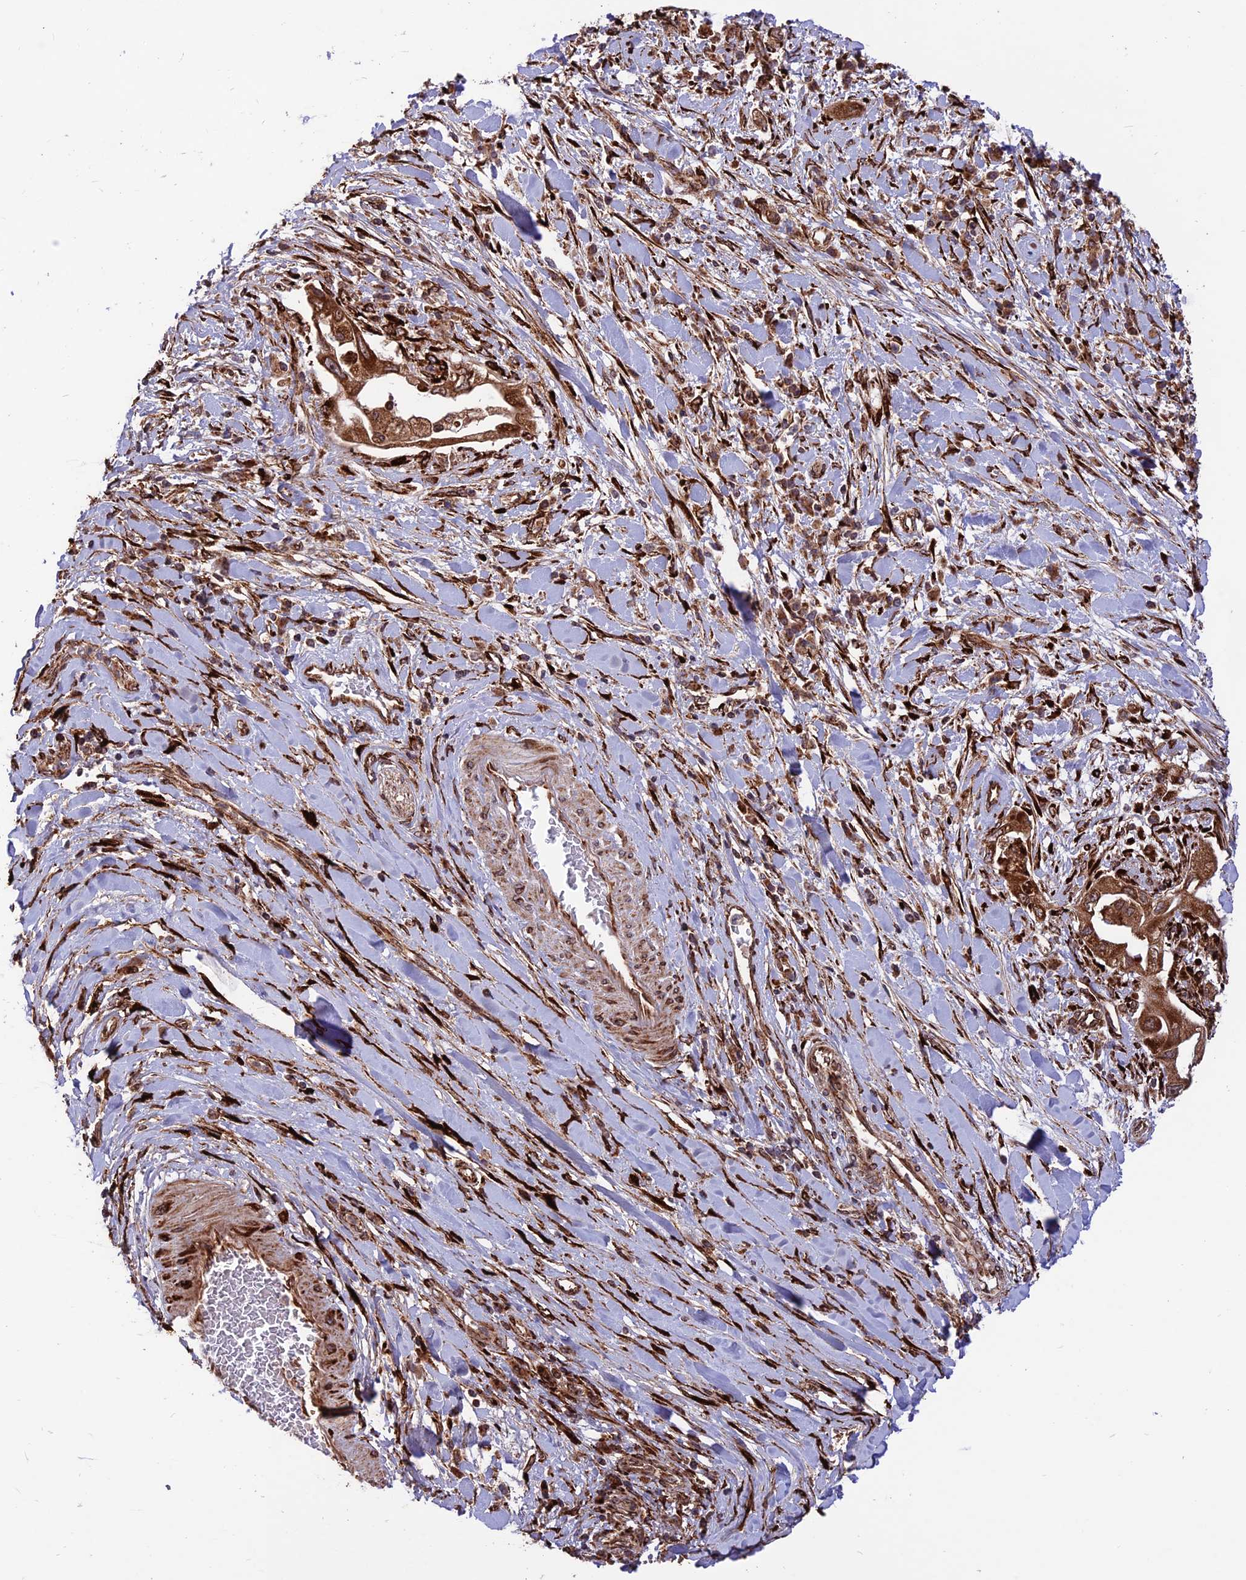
{"staining": {"intensity": "strong", "quantity": ">75%", "location": "cytoplasmic/membranous"}, "tissue": "pancreatic cancer", "cell_type": "Tumor cells", "image_type": "cancer", "snomed": [{"axis": "morphology", "description": "Inflammation, NOS"}, {"axis": "morphology", "description": "Adenocarcinoma, NOS"}, {"axis": "topography", "description": "Pancreas"}], "caption": "This is a histology image of IHC staining of pancreatic cancer, which shows strong expression in the cytoplasmic/membranous of tumor cells.", "gene": "CRTAP", "patient": {"sex": "female", "age": 56}}